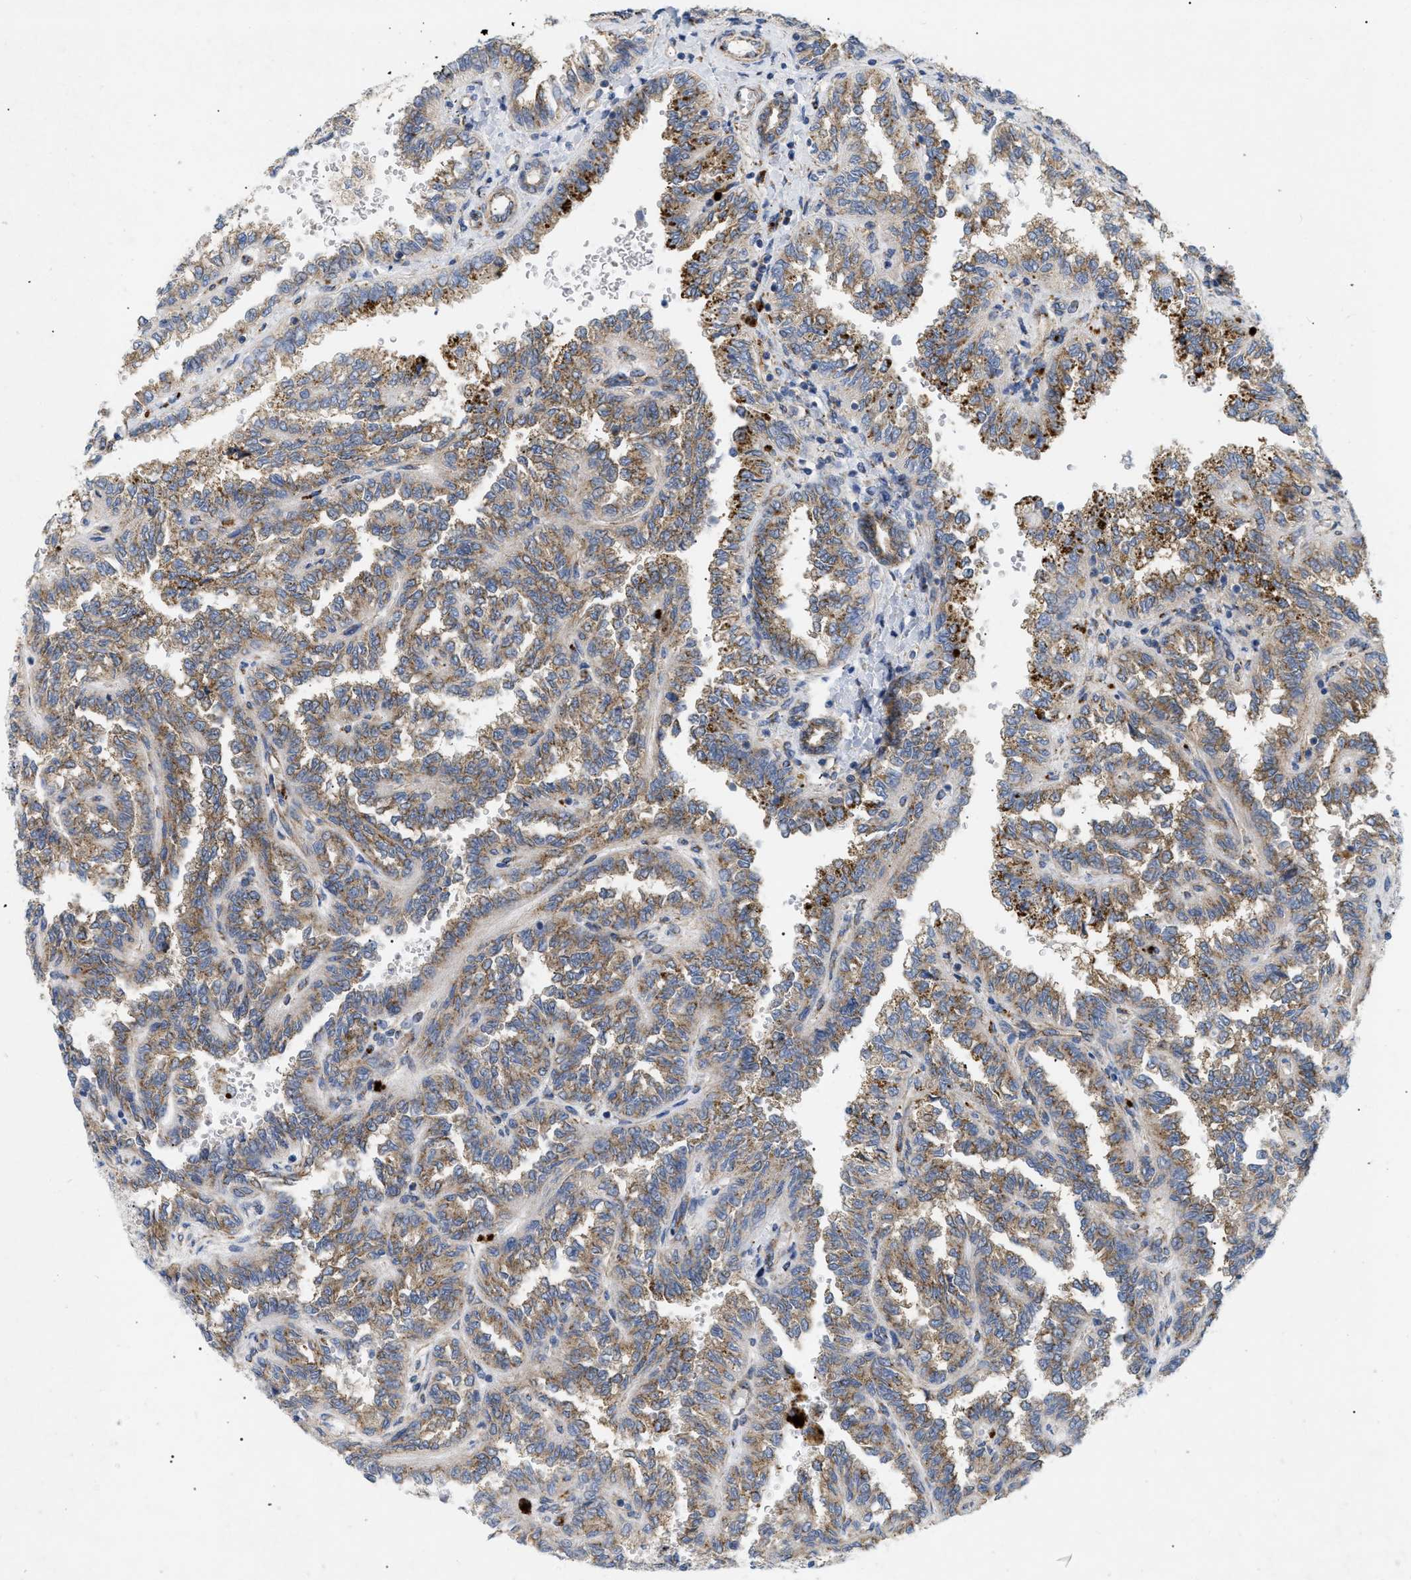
{"staining": {"intensity": "moderate", "quantity": ">75%", "location": "cytoplasmic/membranous"}, "tissue": "renal cancer", "cell_type": "Tumor cells", "image_type": "cancer", "snomed": [{"axis": "morphology", "description": "Inflammation, NOS"}, {"axis": "morphology", "description": "Adenocarcinoma, NOS"}, {"axis": "topography", "description": "Kidney"}], "caption": "Adenocarcinoma (renal) stained with a protein marker demonstrates moderate staining in tumor cells.", "gene": "DCTN4", "patient": {"sex": "male", "age": 68}}